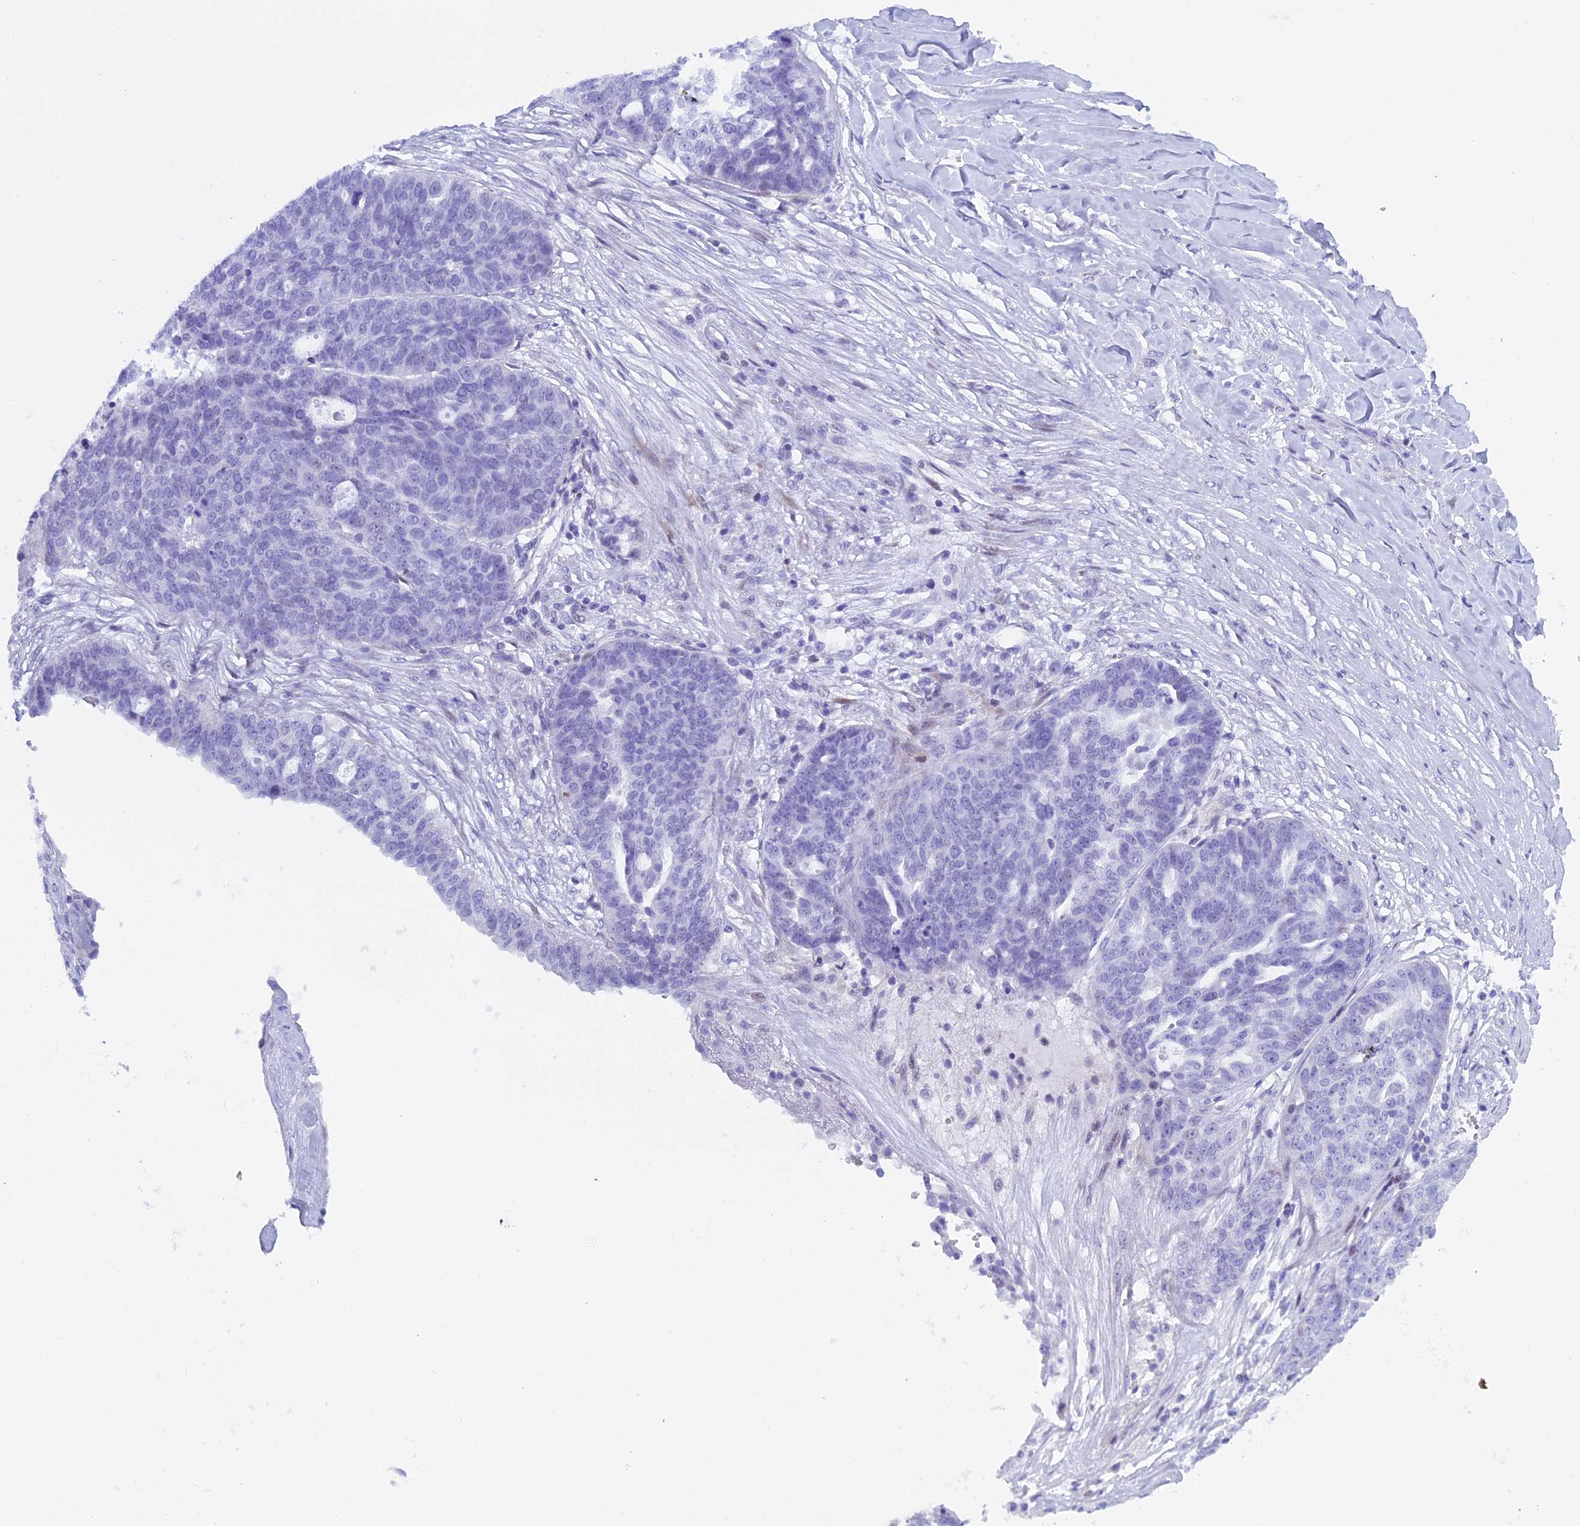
{"staining": {"intensity": "negative", "quantity": "none", "location": "none"}, "tissue": "ovarian cancer", "cell_type": "Tumor cells", "image_type": "cancer", "snomed": [{"axis": "morphology", "description": "Cystadenocarcinoma, serous, NOS"}, {"axis": "topography", "description": "Ovary"}], "caption": "IHC of ovarian serous cystadenocarcinoma reveals no expression in tumor cells.", "gene": "KCTD21", "patient": {"sex": "female", "age": 59}}